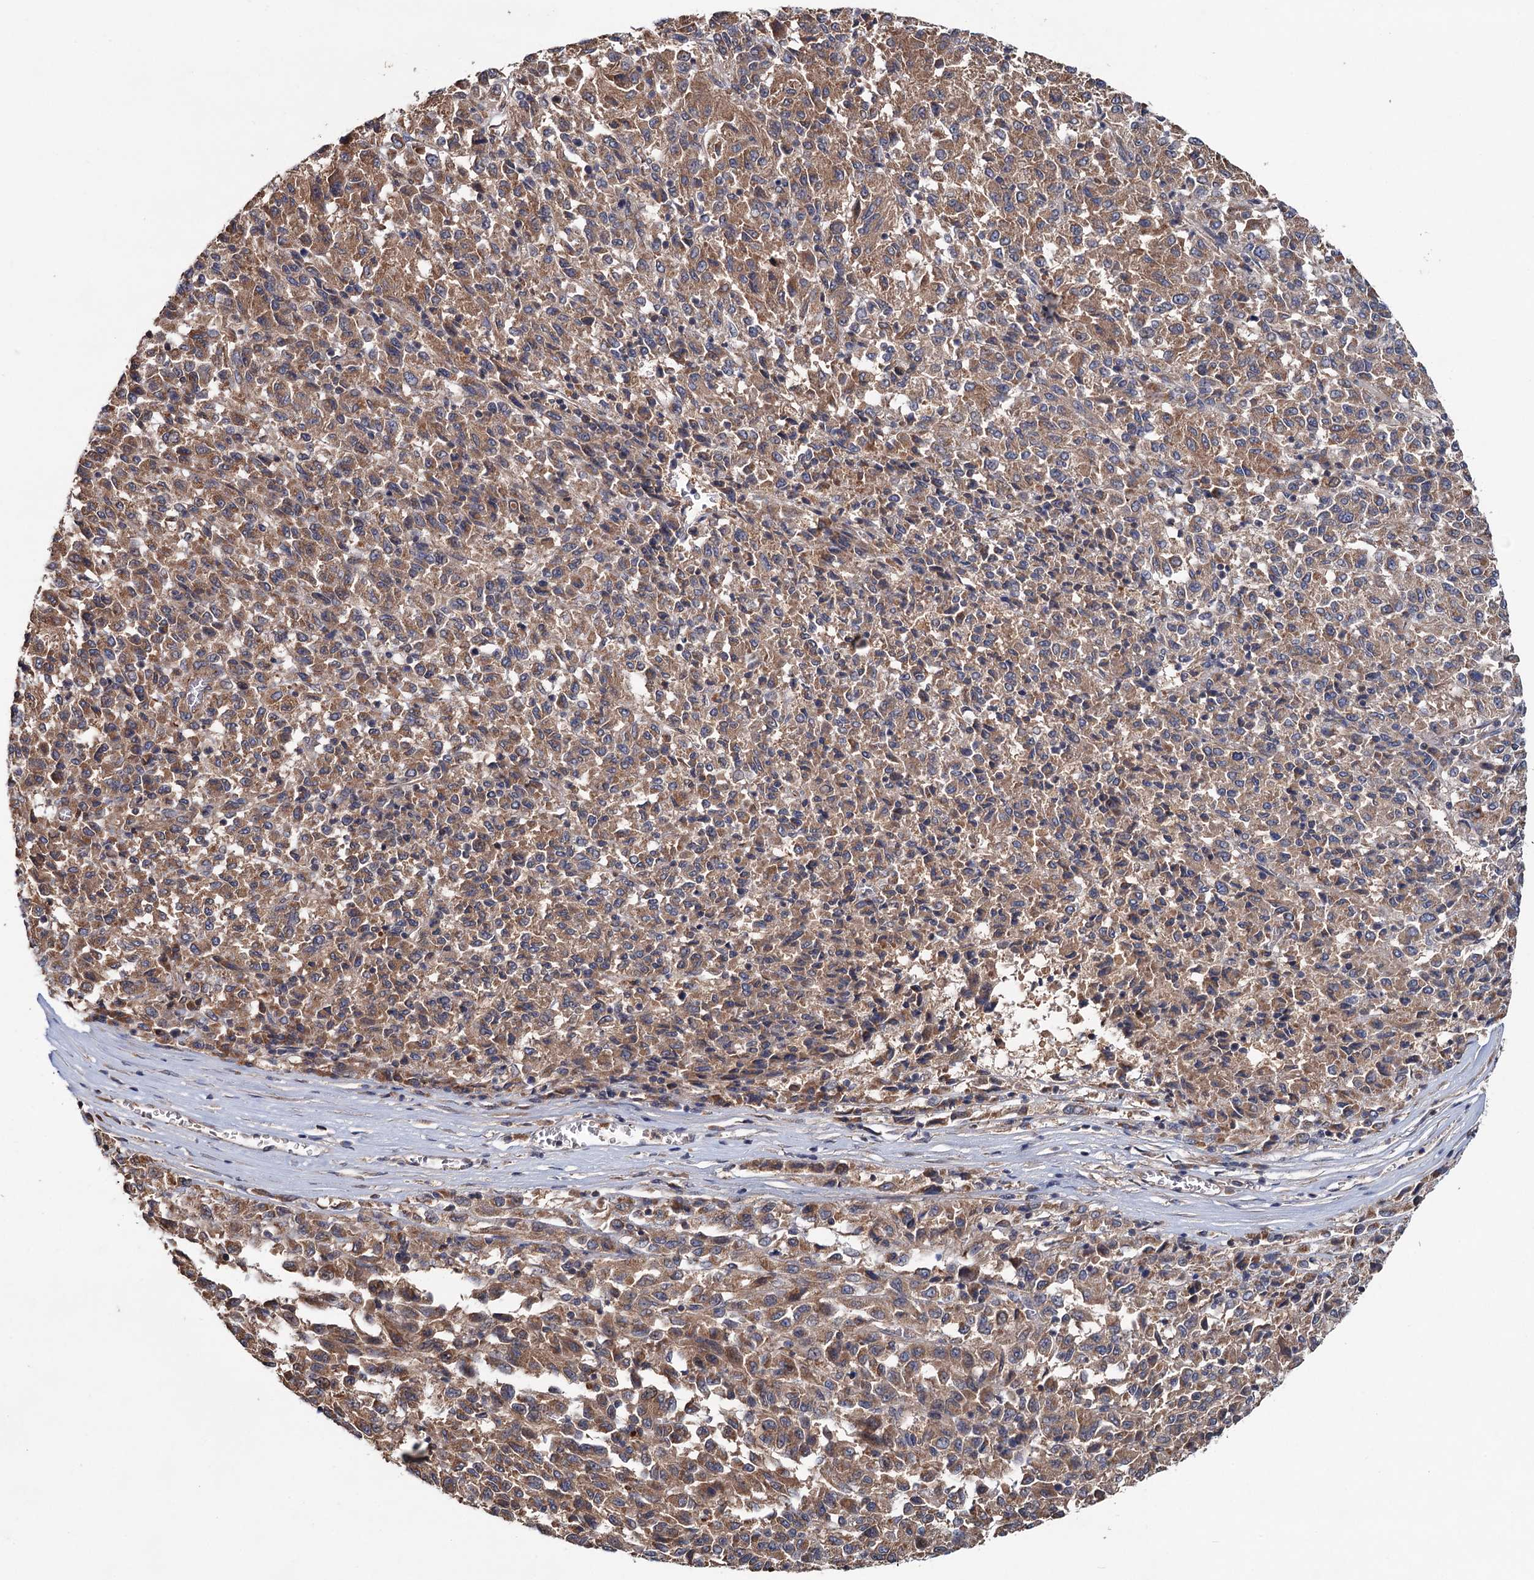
{"staining": {"intensity": "moderate", "quantity": ">75%", "location": "cytoplasmic/membranous"}, "tissue": "melanoma", "cell_type": "Tumor cells", "image_type": "cancer", "snomed": [{"axis": "morphology", "description": "Malignant melanoma, Metastatic site"}, {"axis": "topography", "description": "Lung"}], "caption": "Immunohistochemical staining of human melanoma demonstrates medium levels of moderate cytoplasmic/membranous expression in approximately >75% of tumor cells.", "gene": "MTRR", "patient": {"sex": "male", "age": 64}}